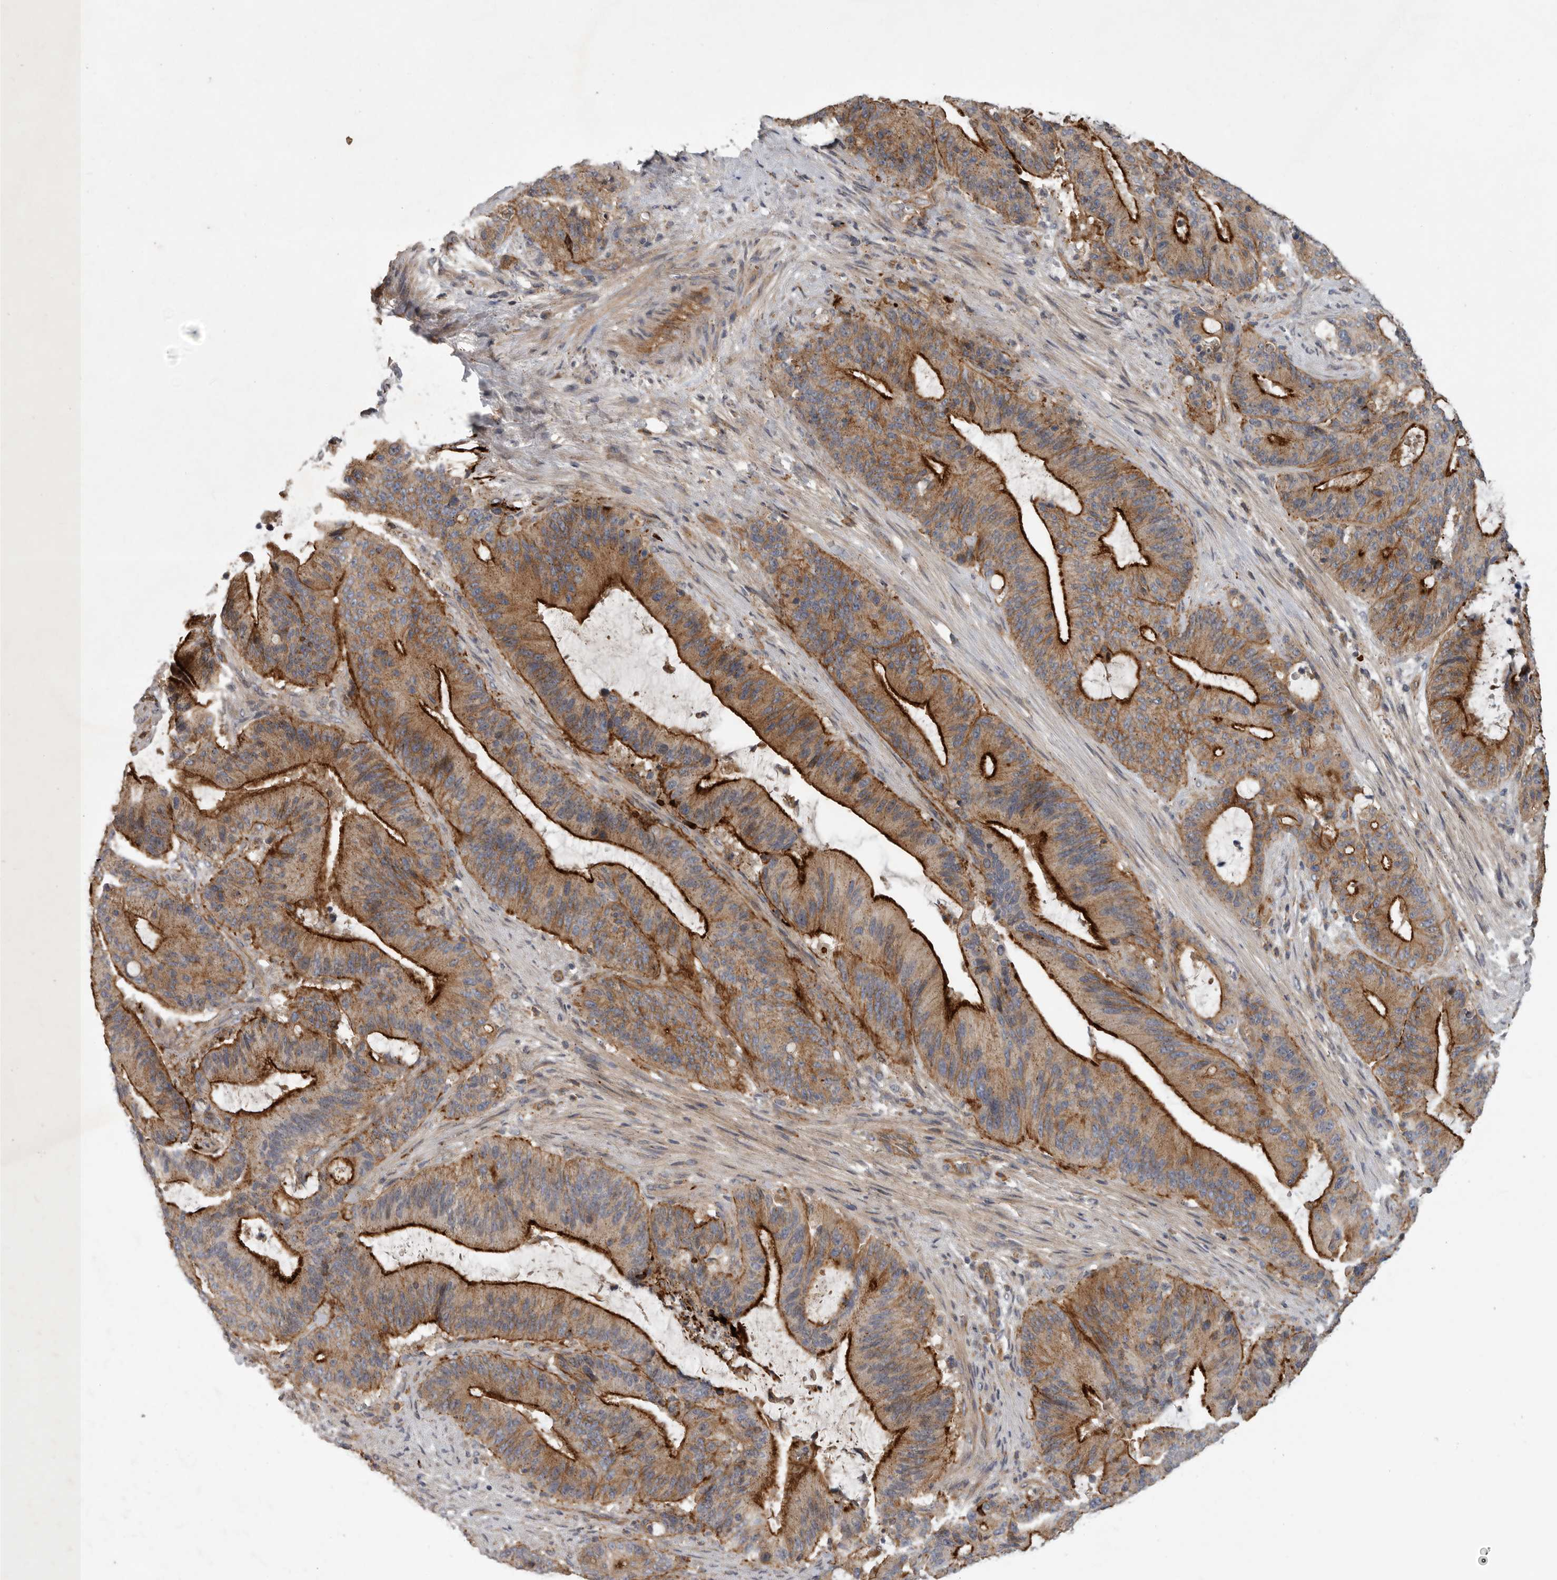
{"staining": {"intensity": "strong", "quantity": ">75%", "location": "cytoplasmic/membranous"}, "tissue": "liver cancer", "cell_type": "Tumor cells", "image_type": "cancer", "snomed": [{"axis": "morphology", "description": "Normal tissue, NOS"}, {"axis": "morphology", "description": "Cholangiocarcinoma"}, {"axis": "topography", "description": "Liver"}, {"axis": "topography", "description": "Peripheral nerve tissue"}], "caption": "A high amount of strong cytoplasmic/membranous expression is appreciated in about >75% of tumor cells in liver cholangiocarcinoma tissue.", "gene": "MLPH", "patient": {"sex": "female", "age": 73}}